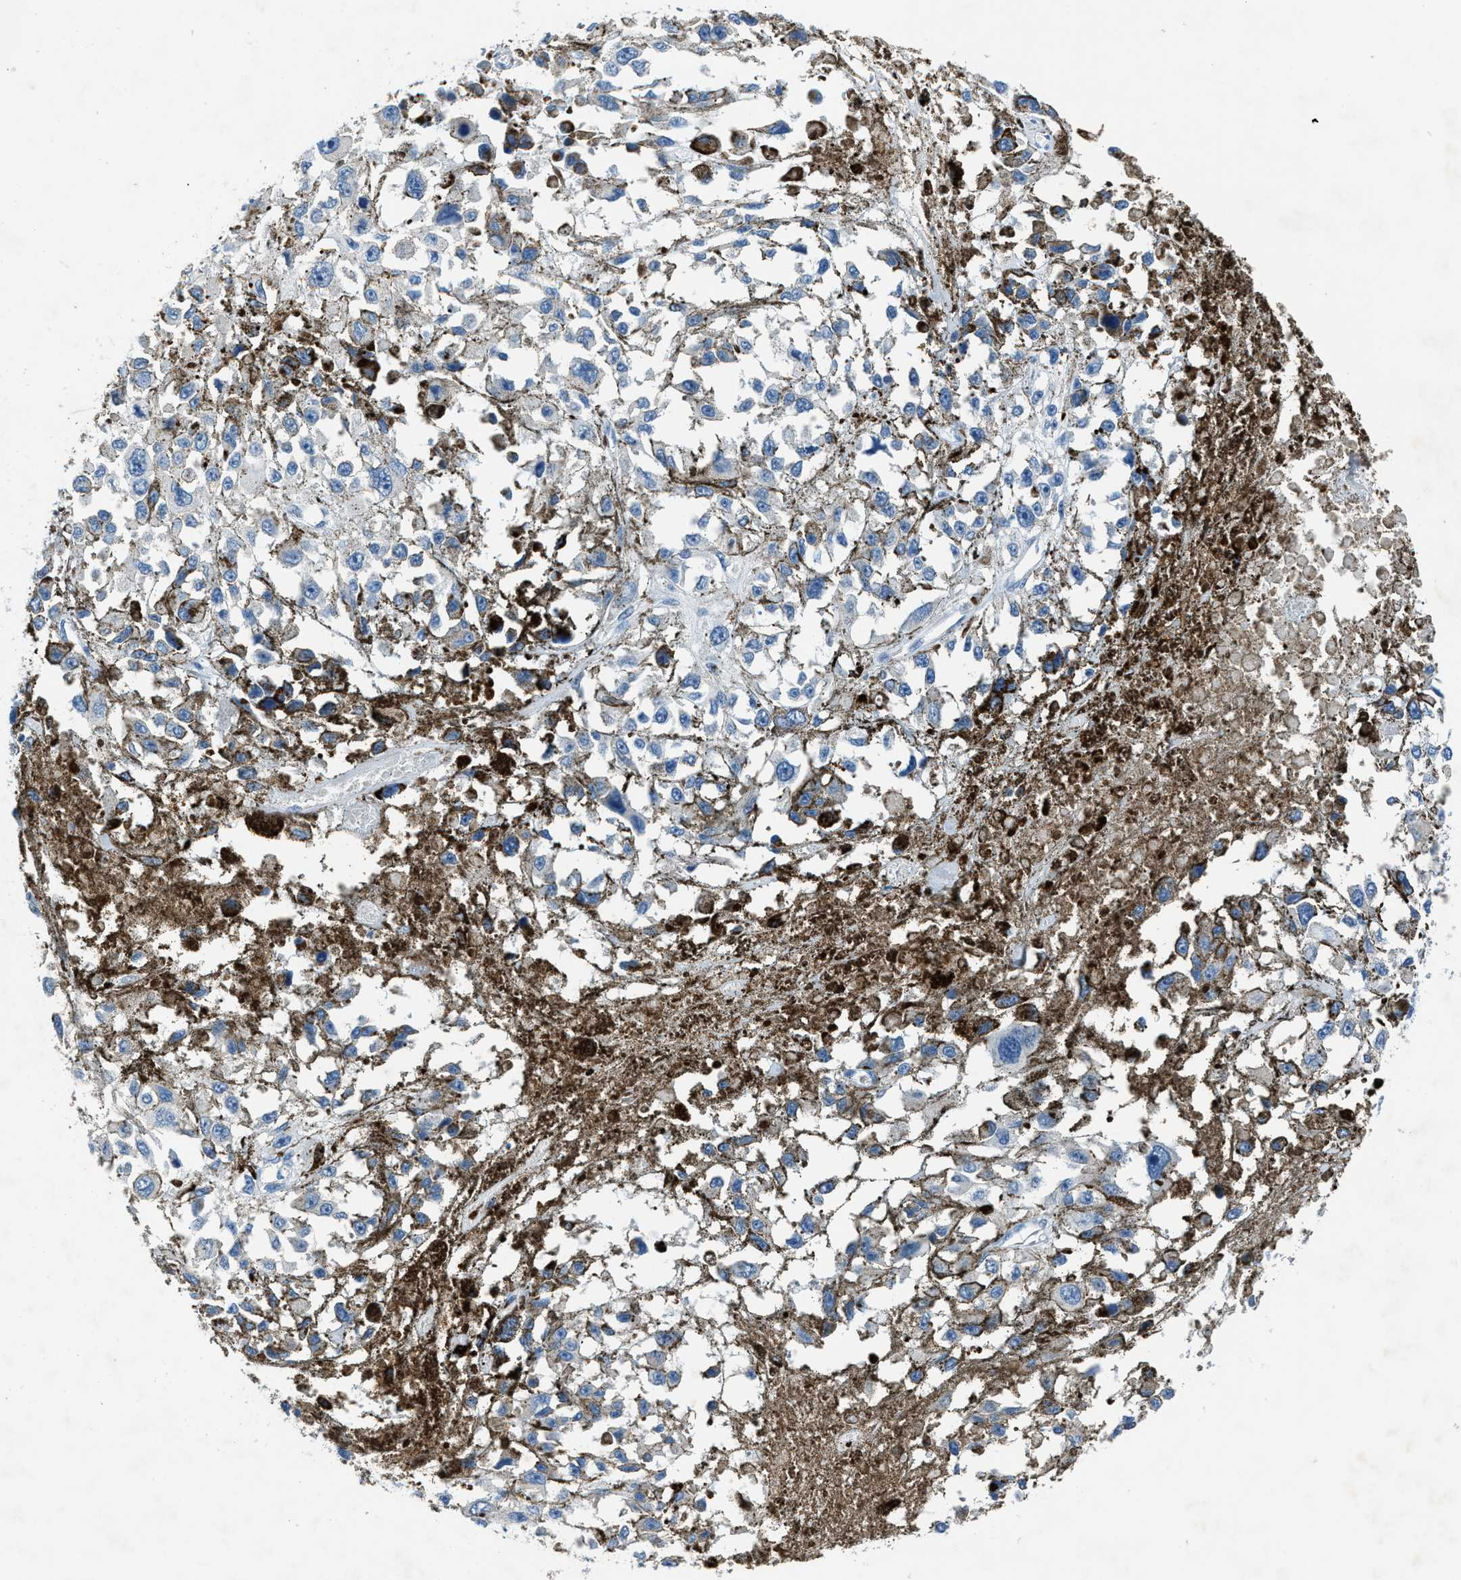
{"staining": {"intensity": "negative", "quantity": "none", "location": "none"}, "tissue": "melanoma", "cell_type": "Tumor cells", "image_type": "cancer", "snomed": [{"axis": "morphology", "description": "Malignant melanoma, Metastatic site"}, {"axis": "topography", "description": "Lymph node"}], "caption": "IHC photomicrograph of malignant melanoma (metastatic site) stained for a protein (brown), which reveals no positivity in tumor cells.", "gene": "ADAM2", "patient": {"sex": "male", "age": 59}}